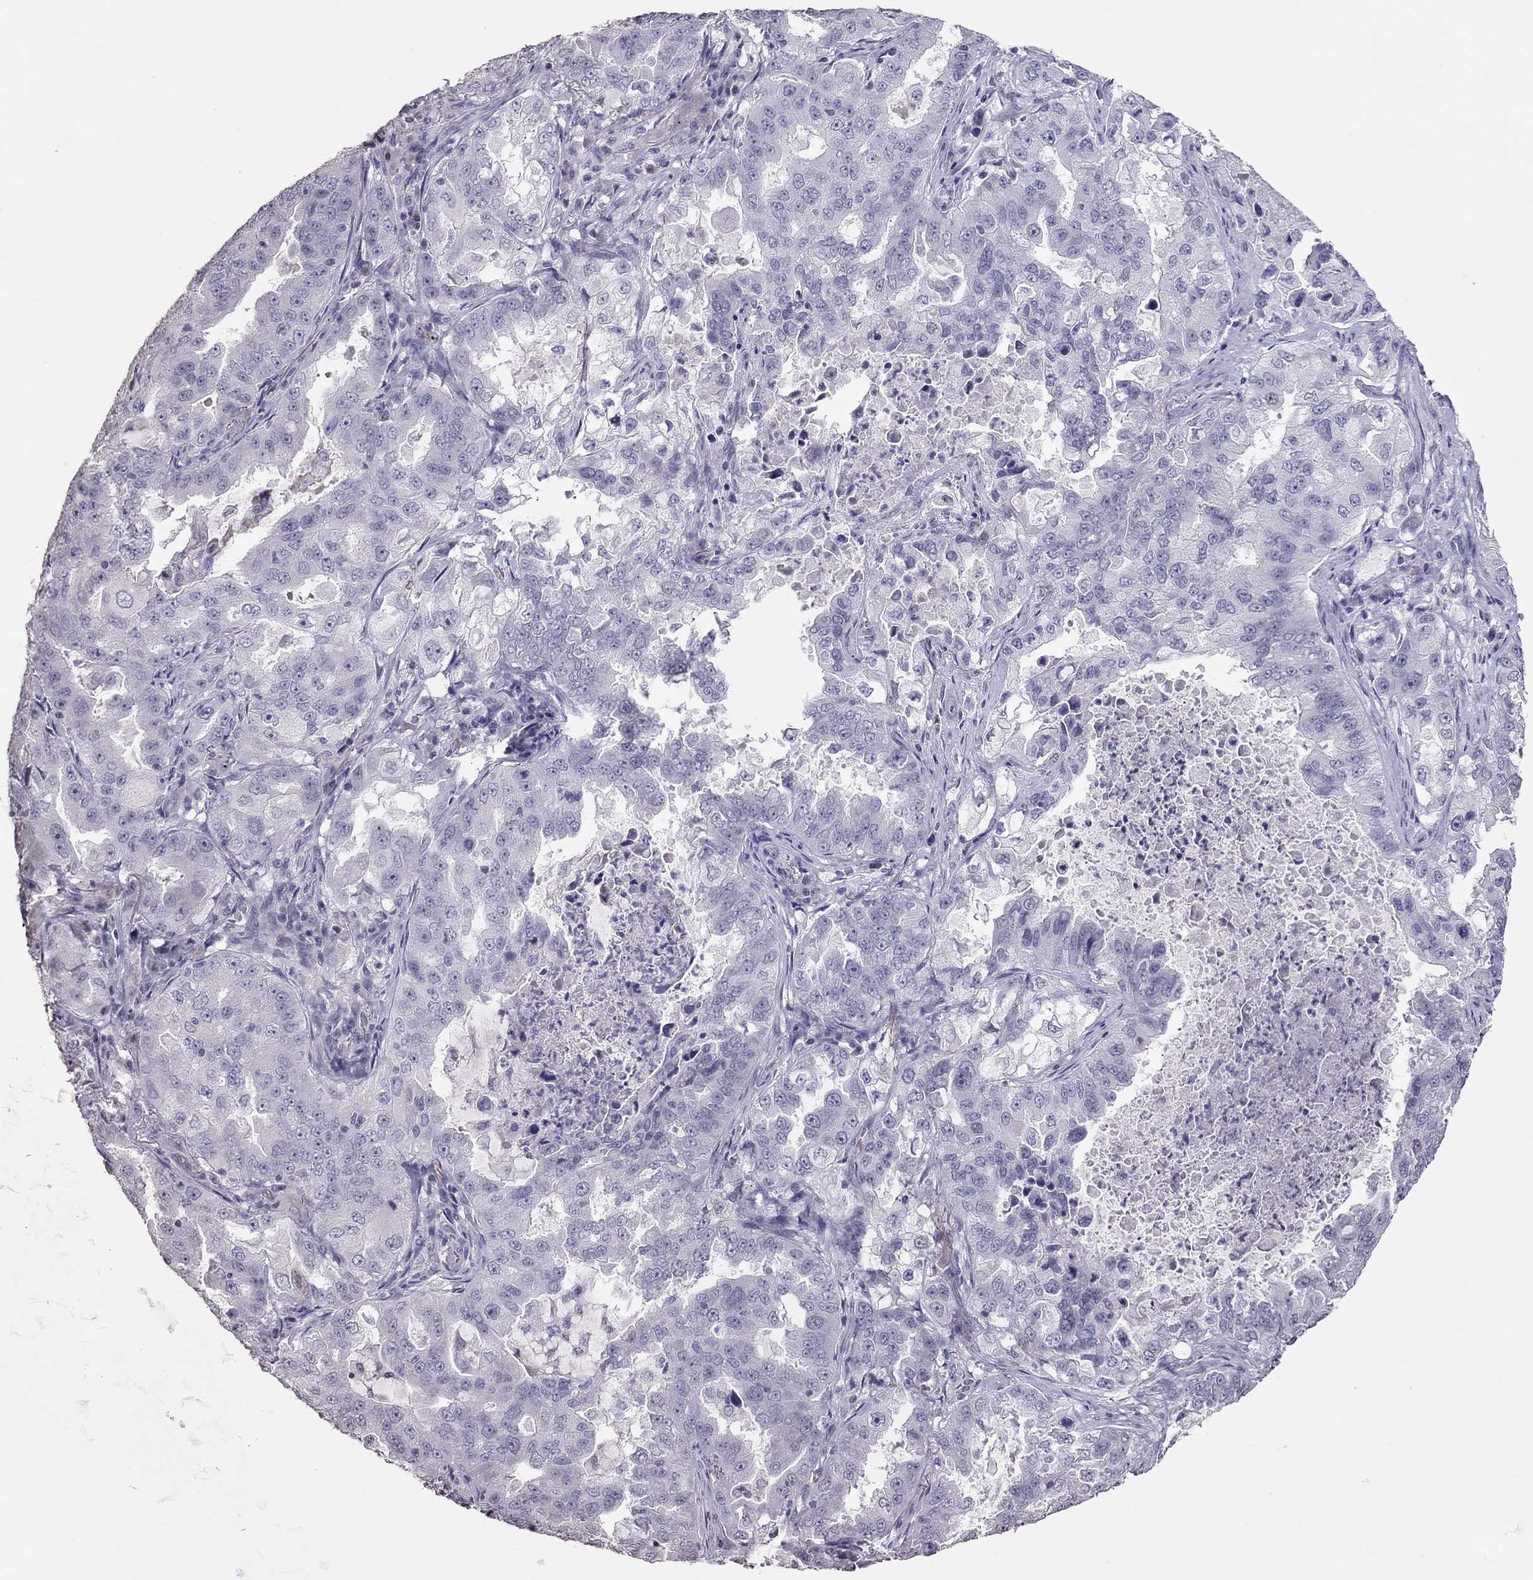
{"staining": {"intensity": "negative", "quantity": "none", "location": "none"}, "tissue": "lung cancer", "cell_type": "Tumor cells", "image_type": "cancer", "snomed": [{"axis": "morphology", "description": "Adenocarcinoma, NOS"}, {"axis": "topography", "description": "Lung"}], "caption": "Immunohistochemistry (IHC) of lung adenocarcinoma demonstrates no positivity in tumor cells. (Stains: DAB immunohistochemistry with hematoxylin counter stain, Microscopy: brightfield microscopy at high magnification).", "gene": "TSHB", "patient": {"sex": "female", "age": 61}}